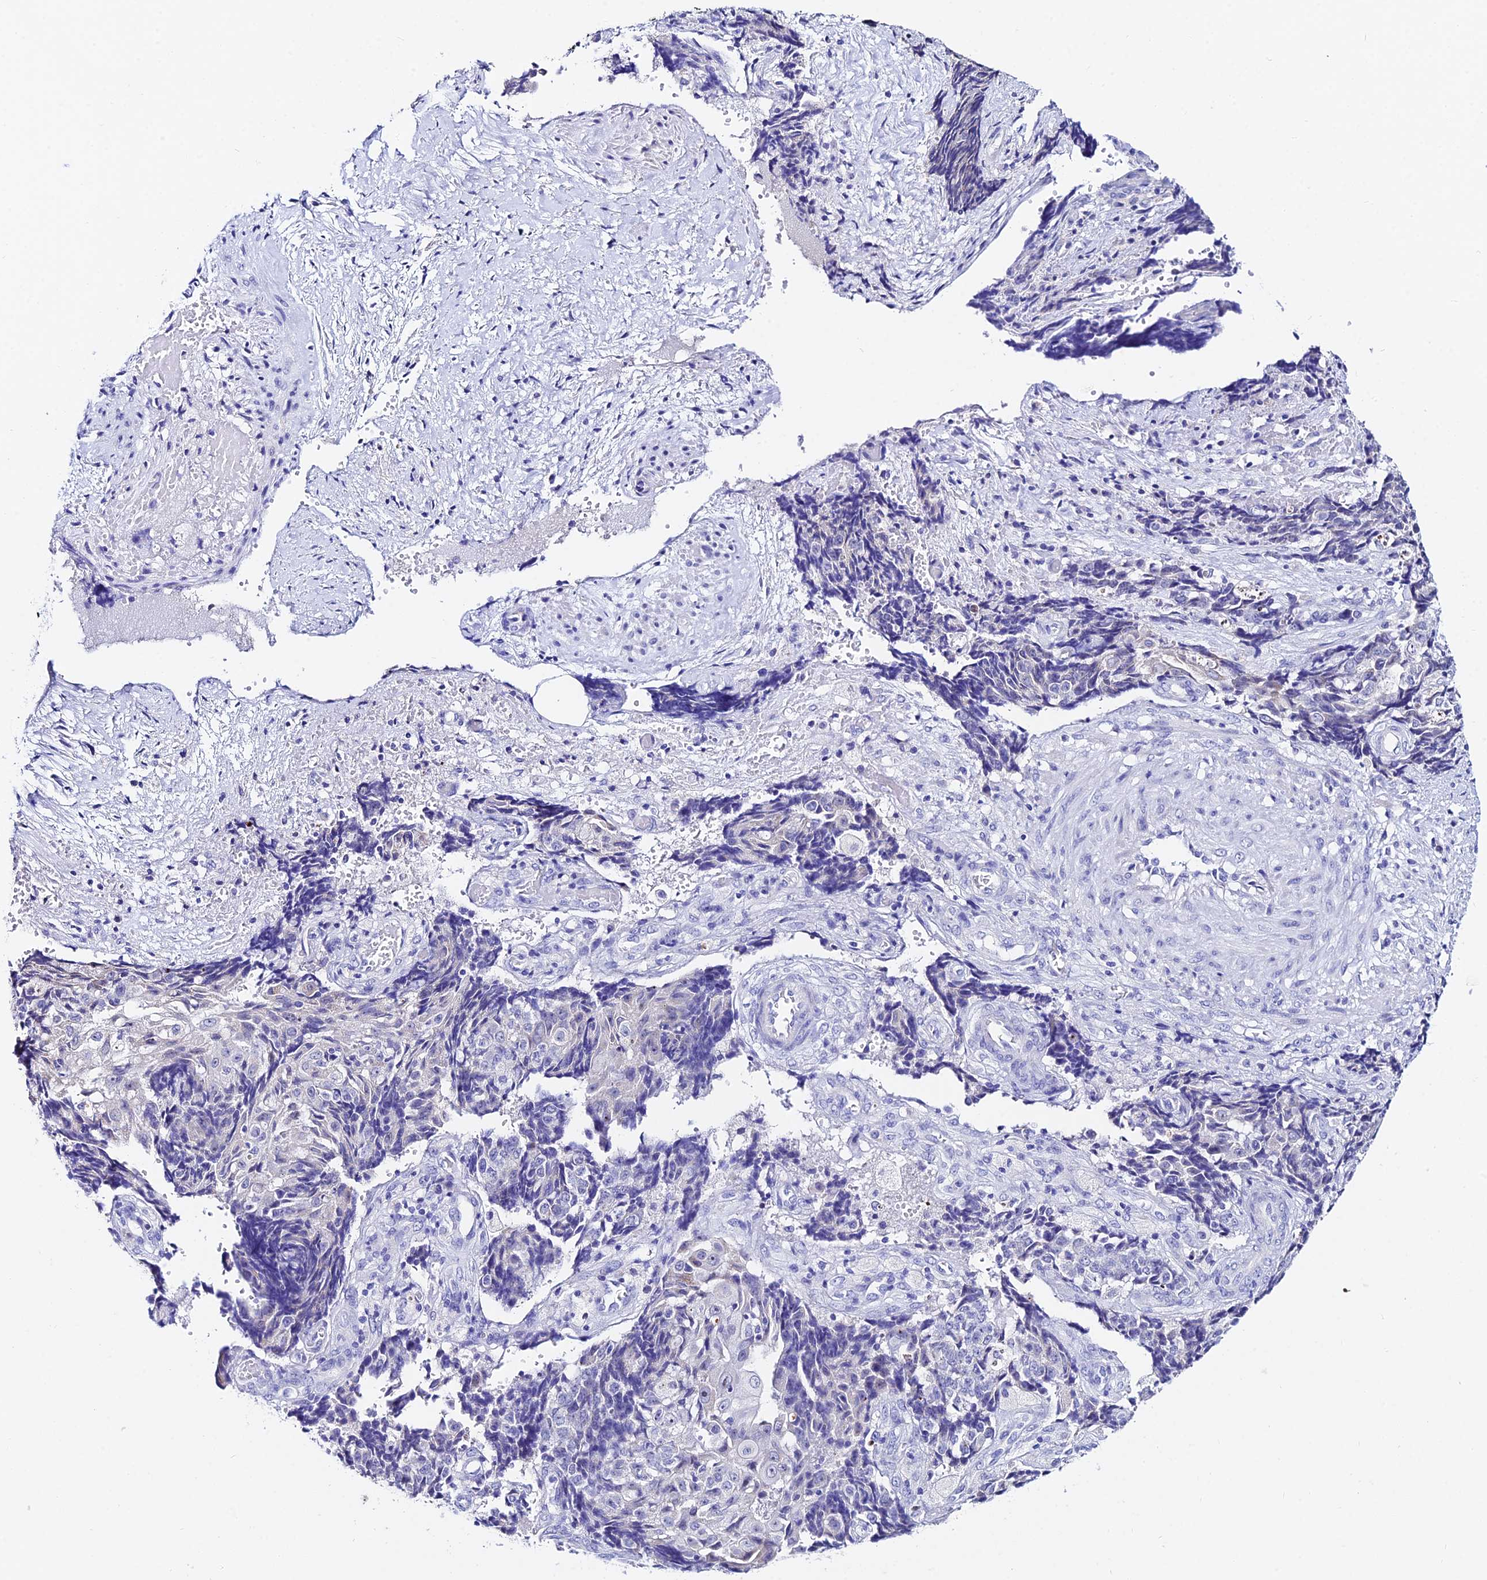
{"staining": {"intensity": "negative", "quantity": "none", "location": "none"}, "tissue": "ovarian cancer", "cell_type": "Tumor cells", "image_type": "cancer", "snomed": [{"axis": "morphology", "description": "Carcinoma, endometroid"}, {"axis": "topography", "description": "Ovary"}], "caption": "Immunohistochemistry (IHC) of ovarian cancer displays no staining in tumor cells.", "gene": "CEP41", "patient": {"sex": "female", "age": 42}}